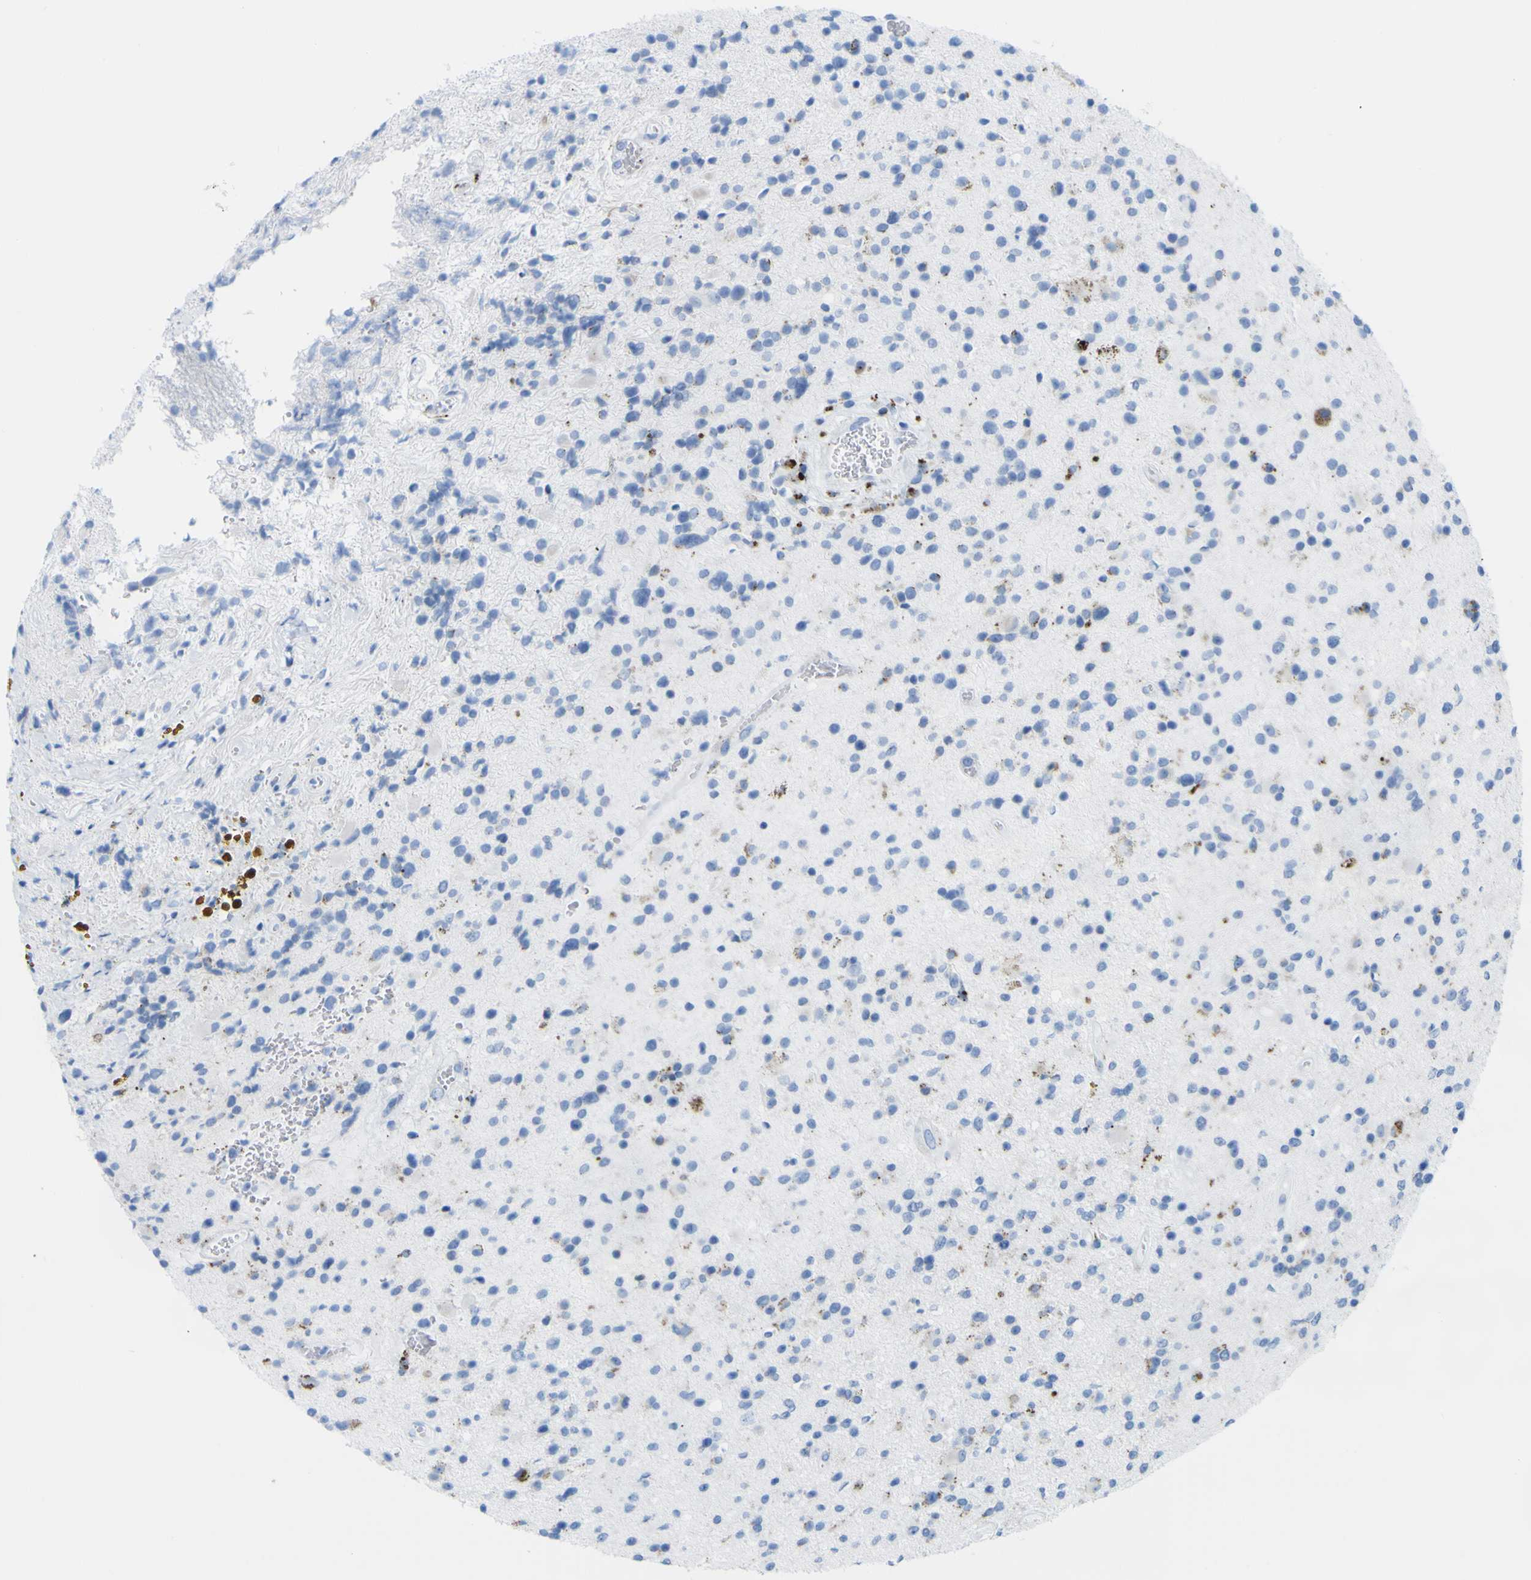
{"staining": {"intensity": "moderate", "quantity": "<25%", "location": "cytoplasmic/membranous"}, "tissue": "glioma", "cell_type": "Tumor cells", "image_type": "cancer", "snomed": [{"axis": "morphology", "description": "Glioma, malignant, High grade"}, {"axis": "topography", "description": "Brain"}], "caption": "Immunohistochemistry (IHC) histopathology image of high-grade glioma (malignant) stained for a protein (brown), which reveals low levels of moderate cytoplasmic/membranous staining in approximately <25% of tumor cells.", "gene": "PLD3", "patient": {"sex": "male", "age": 33}}